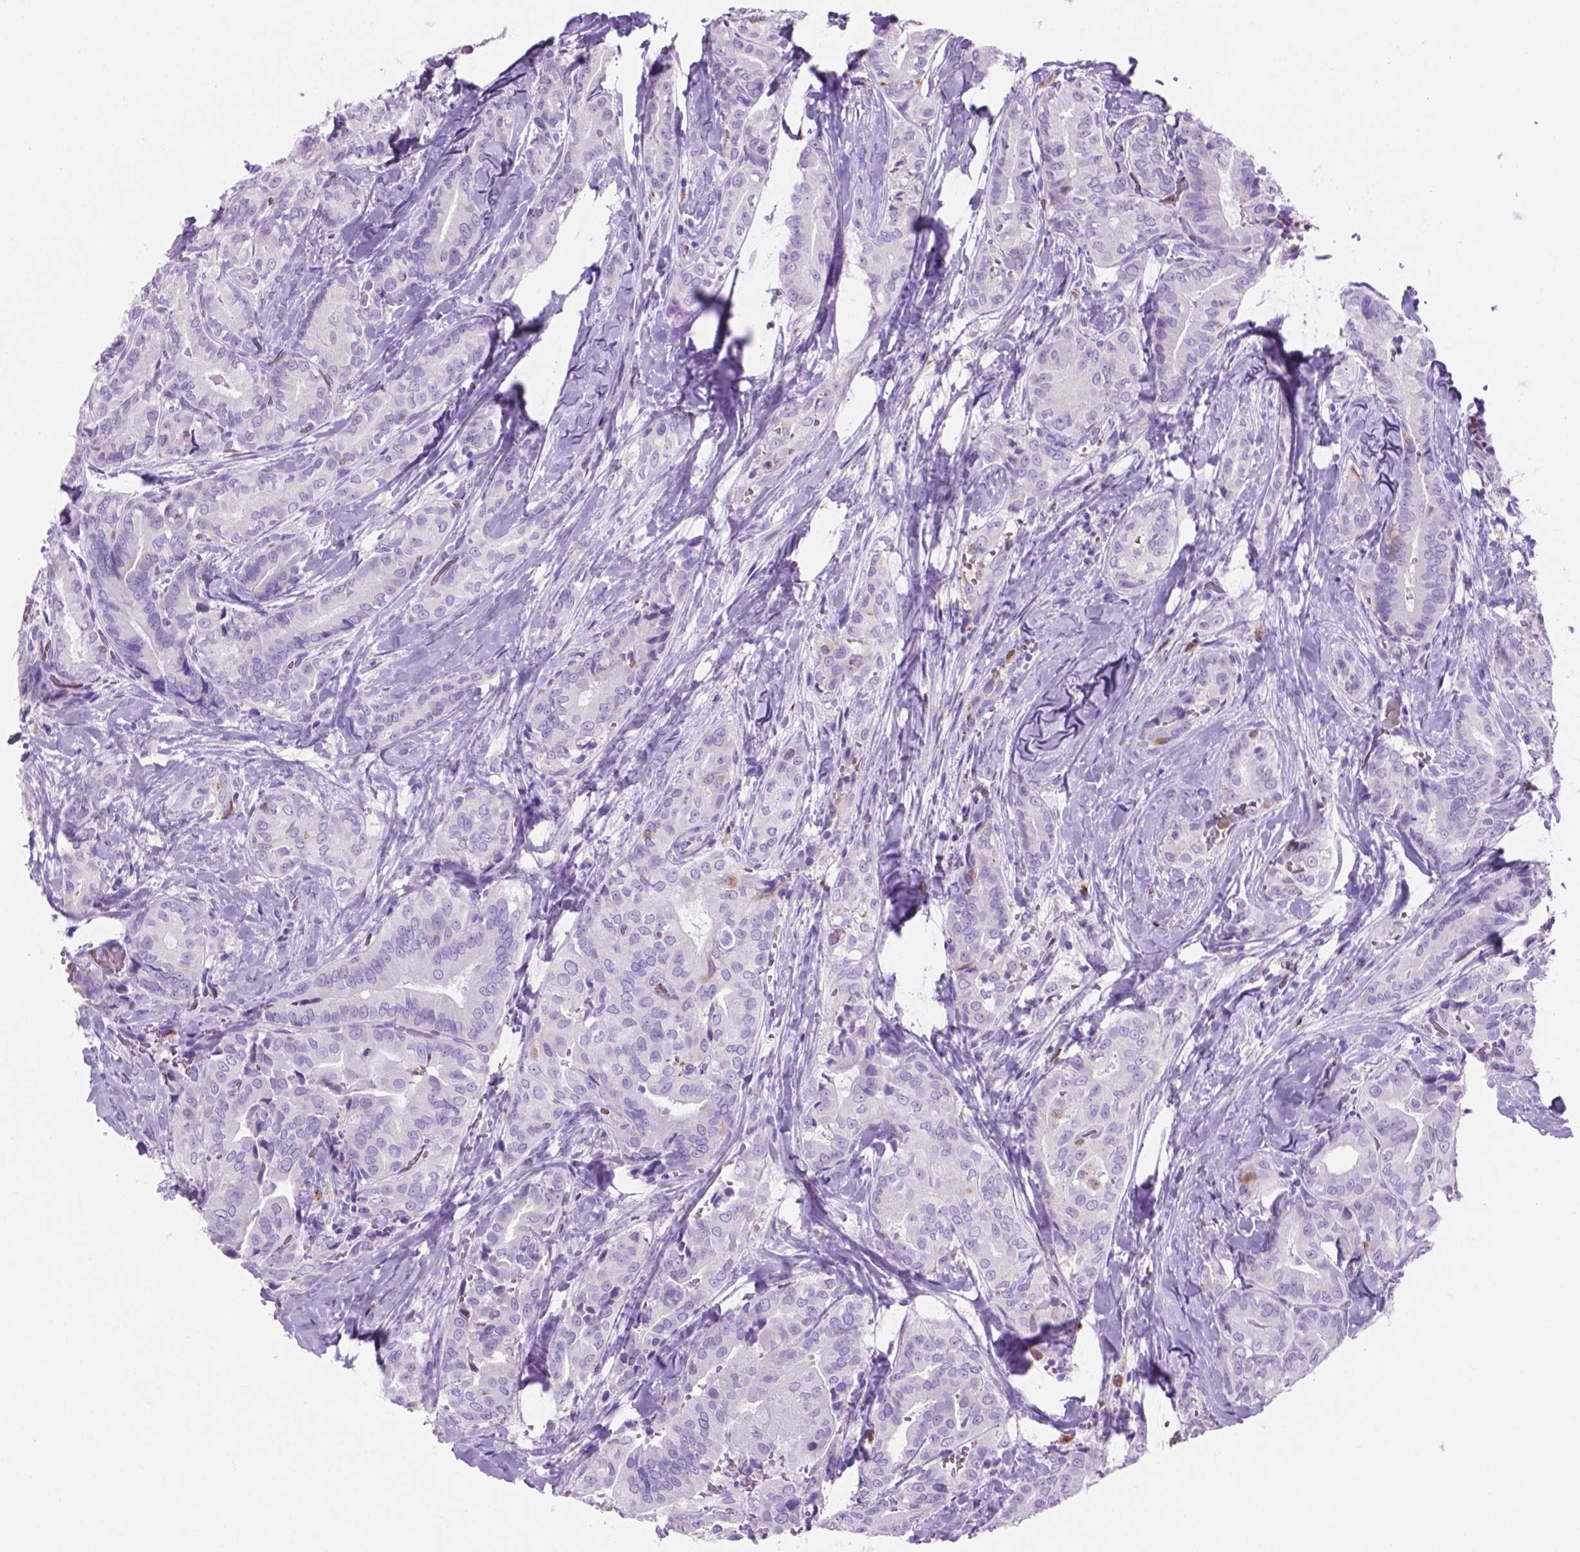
{"staining": {"intensity": "negative", "quantity": "none", "location": "none"}, "tissue": "thyroid cancer", "cell_type": "Tumor cells", "image_type": "cancer", "snomed": [{"axis": "morphology", "description": "Papillary adenocarcinoma, NOS"}, {"axis": "topography", "description": "Thyroid gland"}], "caption": "Immunohistochemical staining of human papillary adenocarcinoma (thyroid) exhibits no significant staining in tumor cells.", "gene": "GRIN2B", "patient": {"sex": "male", "age": 61}}